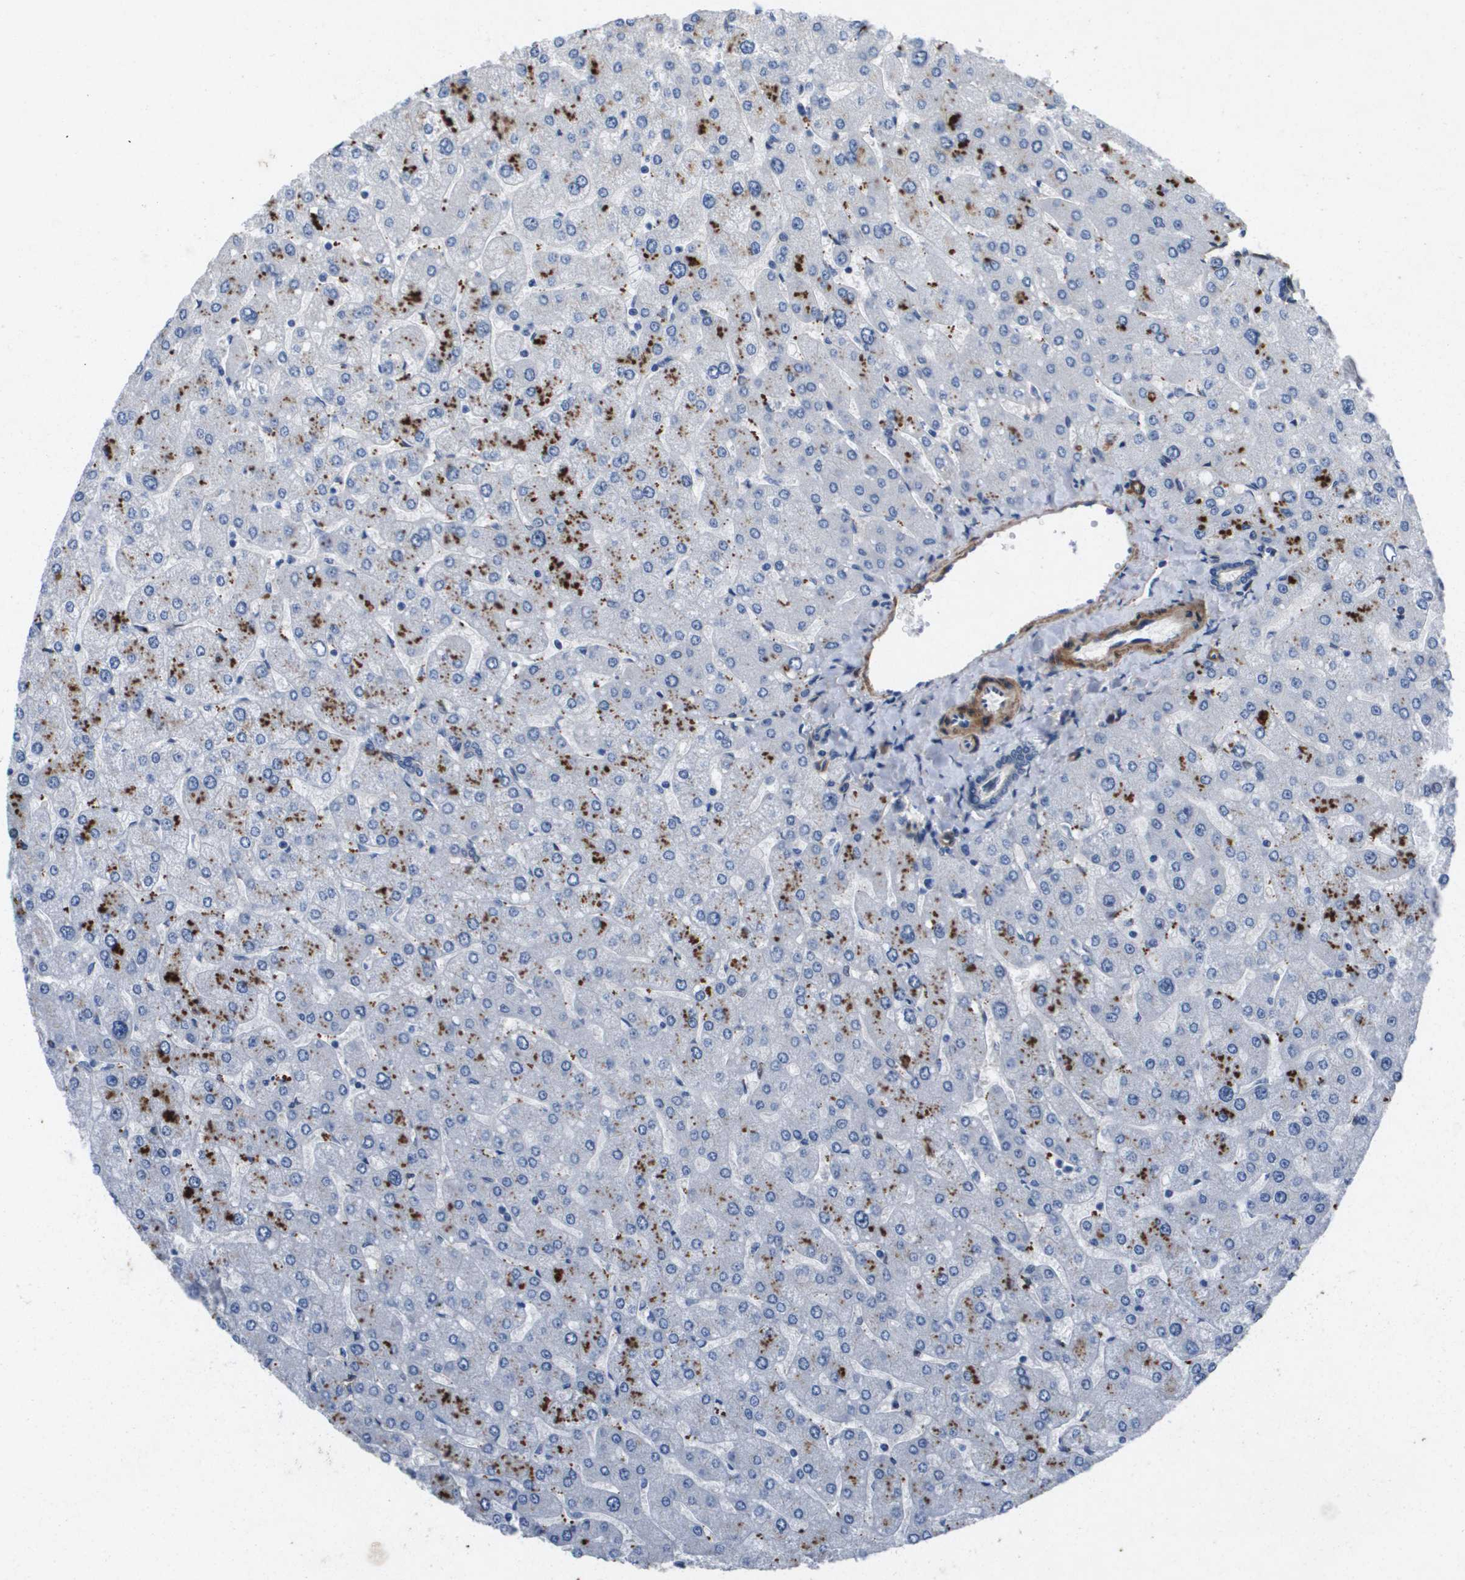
{"staining": {"intensity": "negative", "quantity": "none", "location": "none"}, "tissue": "liver", "cell_type": "Cholangiocytes", "image_type": "normal", "snomed": [{"axis": "morphology", "description": "Normal tissue, NOS"}, {"axis": "topography", "description": "Liver"}], "caption": "Immunohistochemistry image of normal liver: liver stained with DAB (3,3'-diaminobenzidine) demonstrates no significant protein staining in cholangiocytes. (DAB immunohistochemistry (IHC) with hematoxylin counter stain).", "gene": "LPP", "patient": {"sex": "male", "age": 55}}